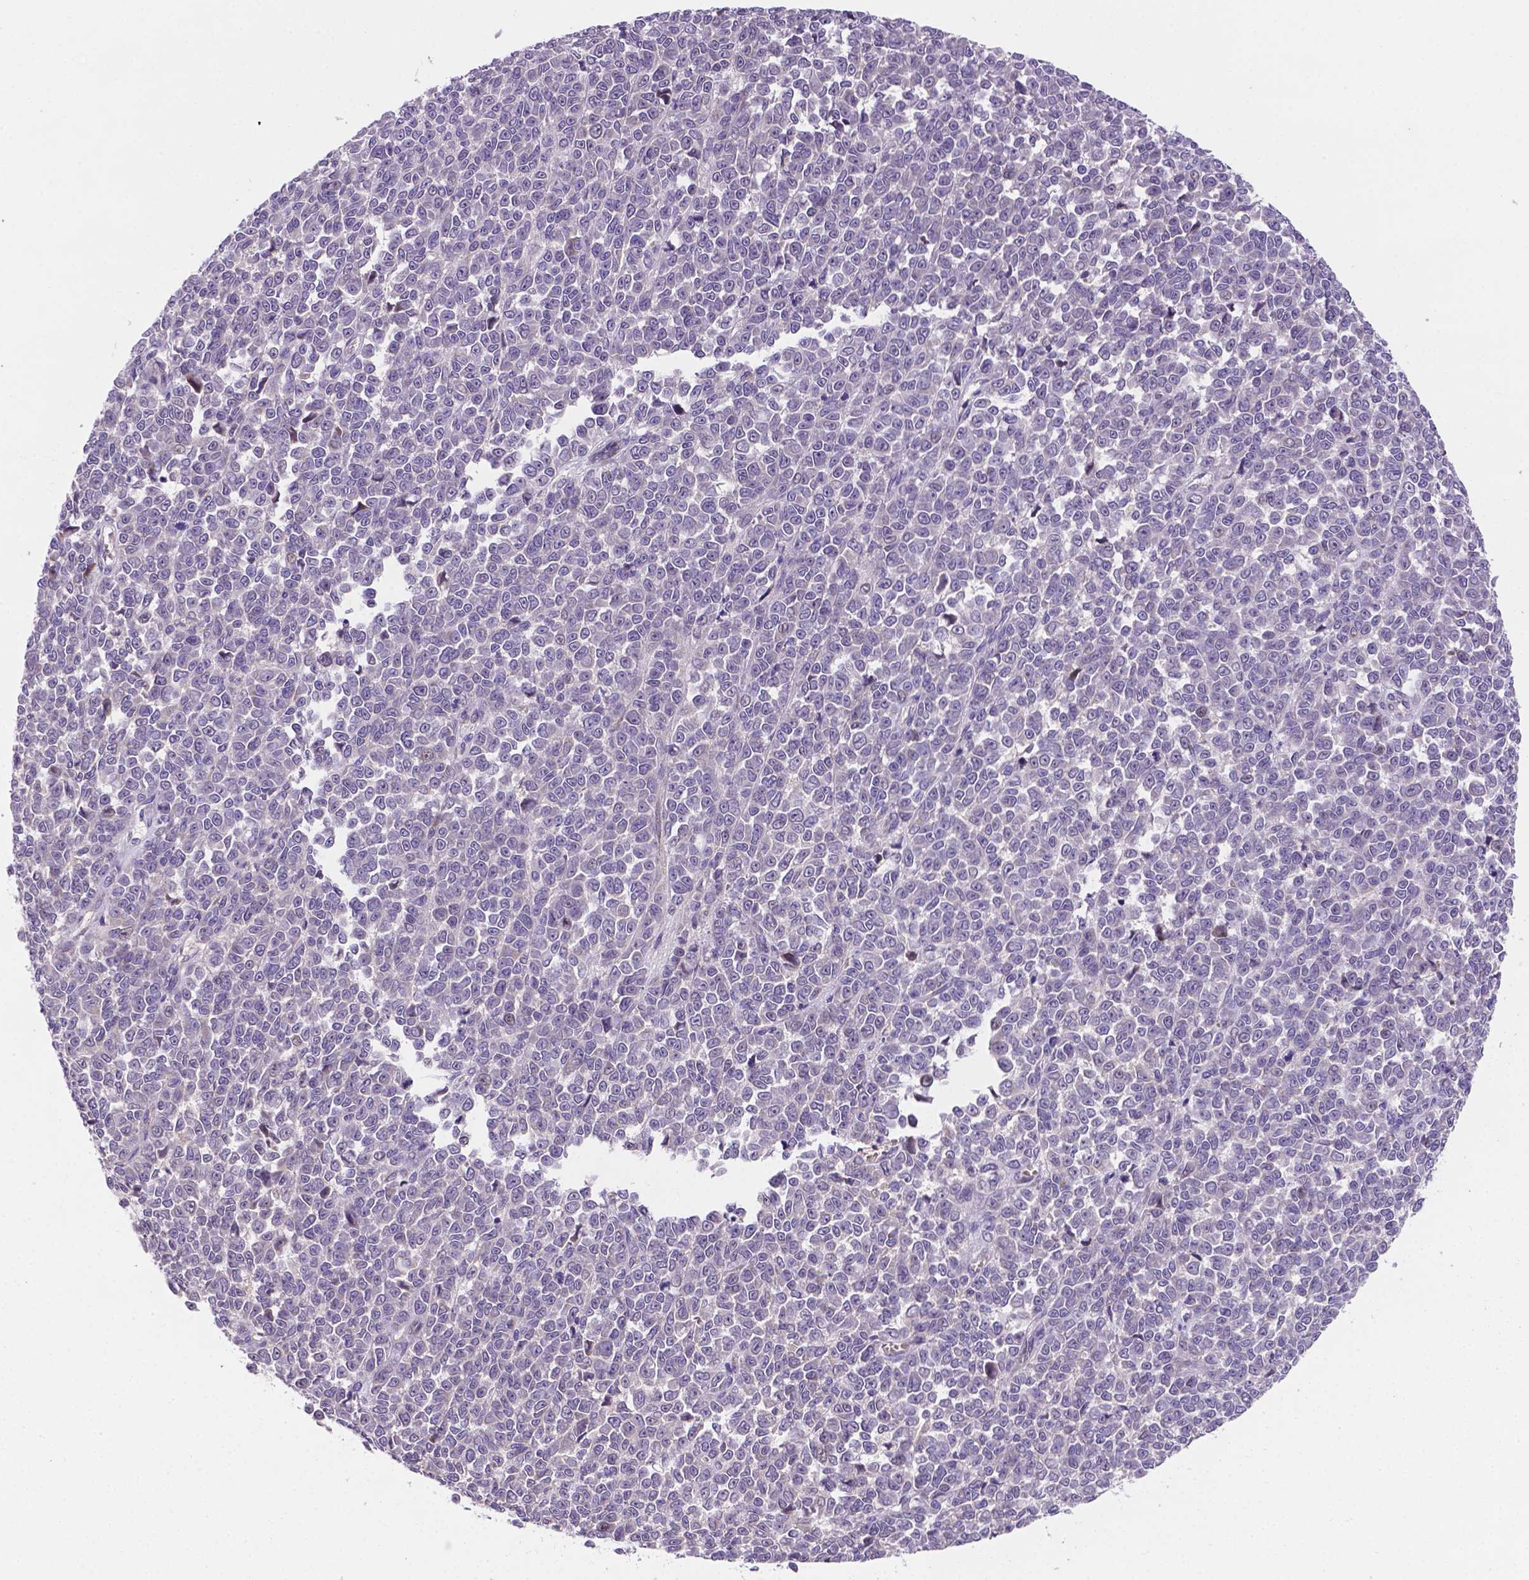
{"staining": {"intensity": "negative", "quantity": "none", "location": "none"}, "tissue": "melanoma", "cell_type": "Tumor cells", "image_type": "cancer", "snomed": [{"axis": "morphology", "description": "Malignant melanoma, NOS"}, {"axis": "topography", "description": "Skin"}], "caption": "DAB immunohistochemical staining of human melanoma shows no significant positivity in tumor cells.", "gene": "TM4SF20", "patient": {"sex": "female", "age": 95}}